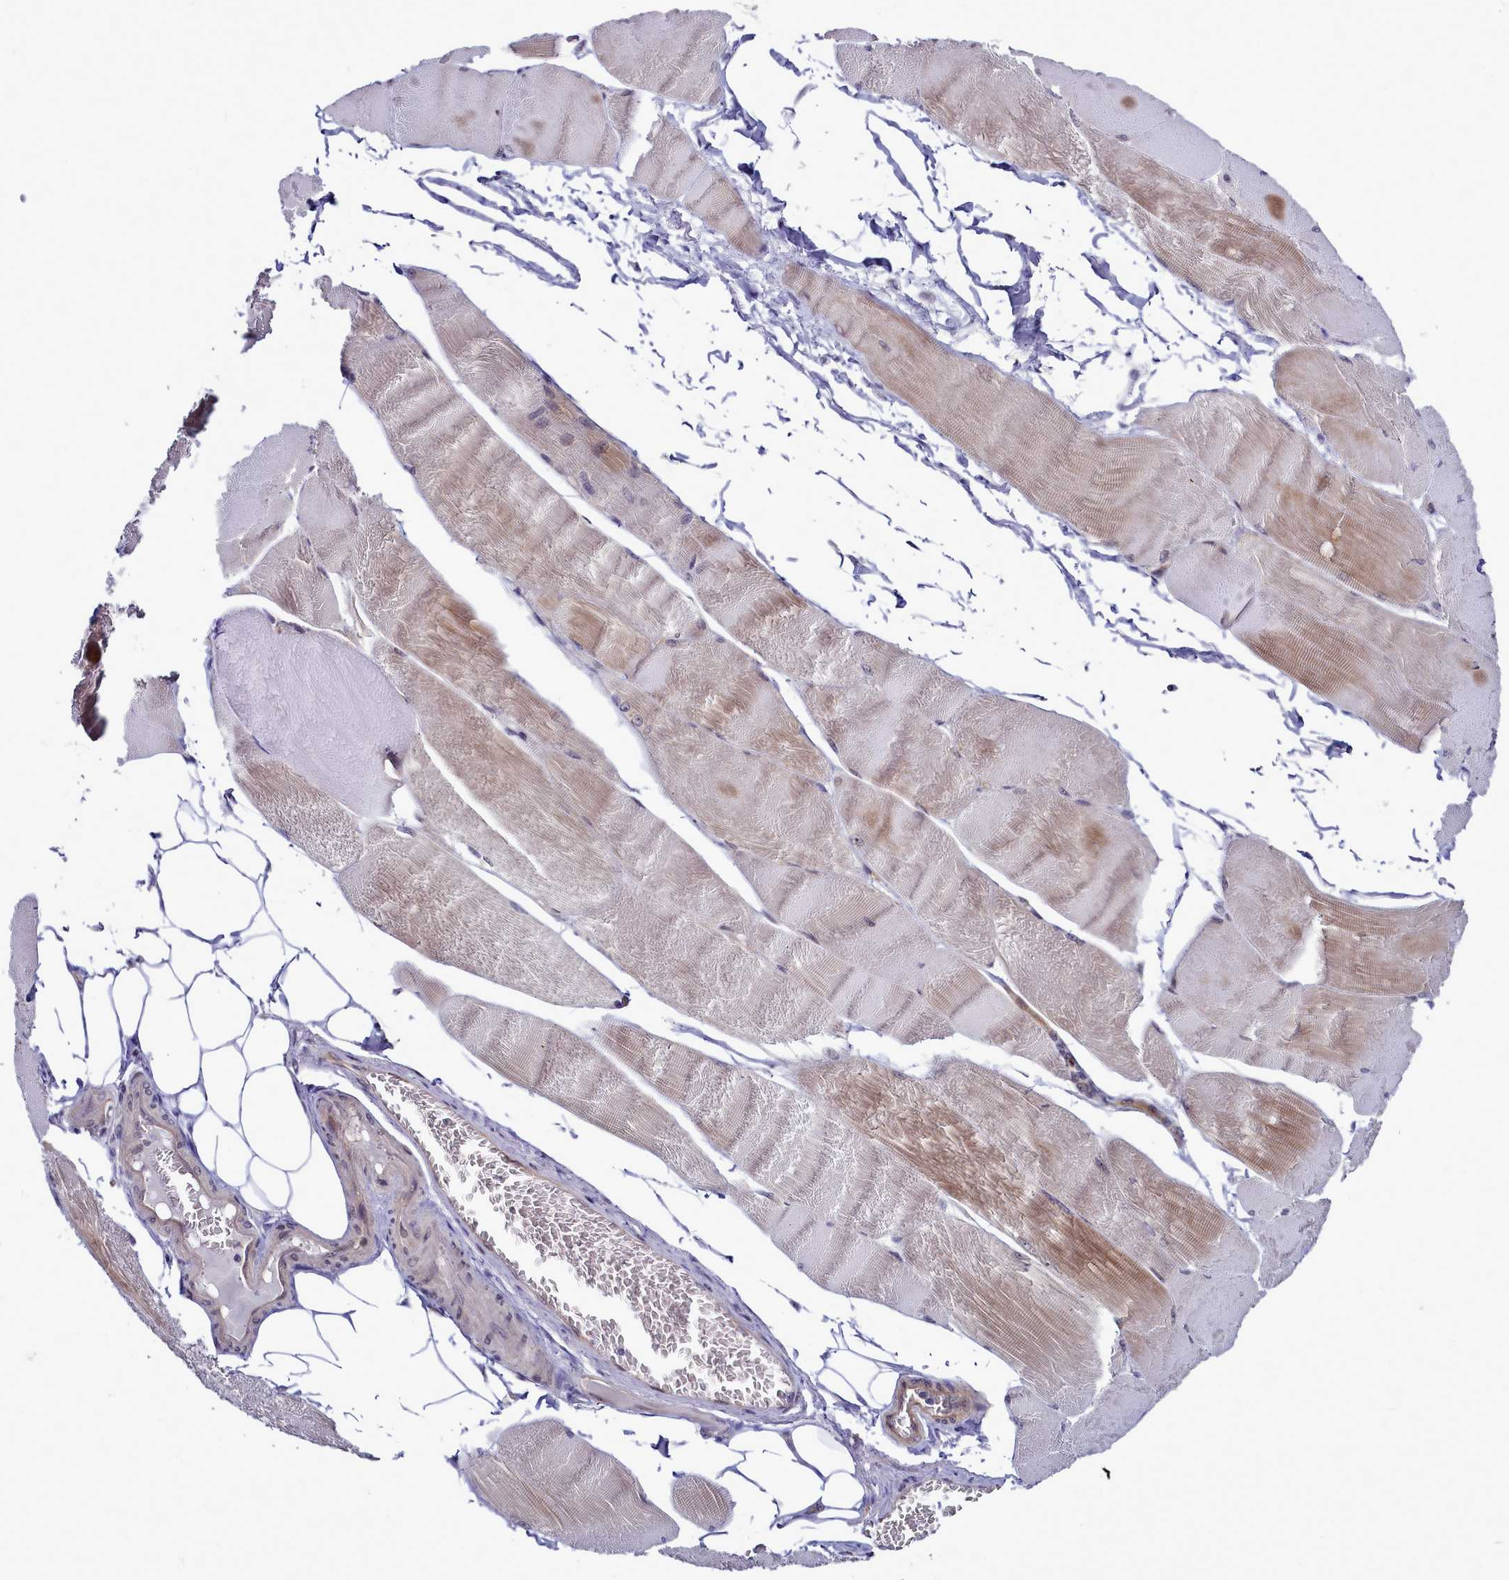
{"staining": {"intensity": "moderate", "quantity": "25%-75%", "location": "cytoplasmic/membranous"}, "tissue": "skeletal muscle", "cell_type": "Myocytes", "image_type": "normal", "snomed": [{"axis": "morphology", "description": "Normal tissue, NOS"}, {"axis": "morphology", "description": "Basal cell carcinoma"}, {"axis": "topography", "description": "Skeletal muscle"}], "caption": "IHC of normal human skeletal muscle reveals medium levels of moderate cytoplasmic/membranous staining in approximately 25%-75% of myocytes.", "gene": "BCAR1", "patient": {"sex": "female", "age": 64}}